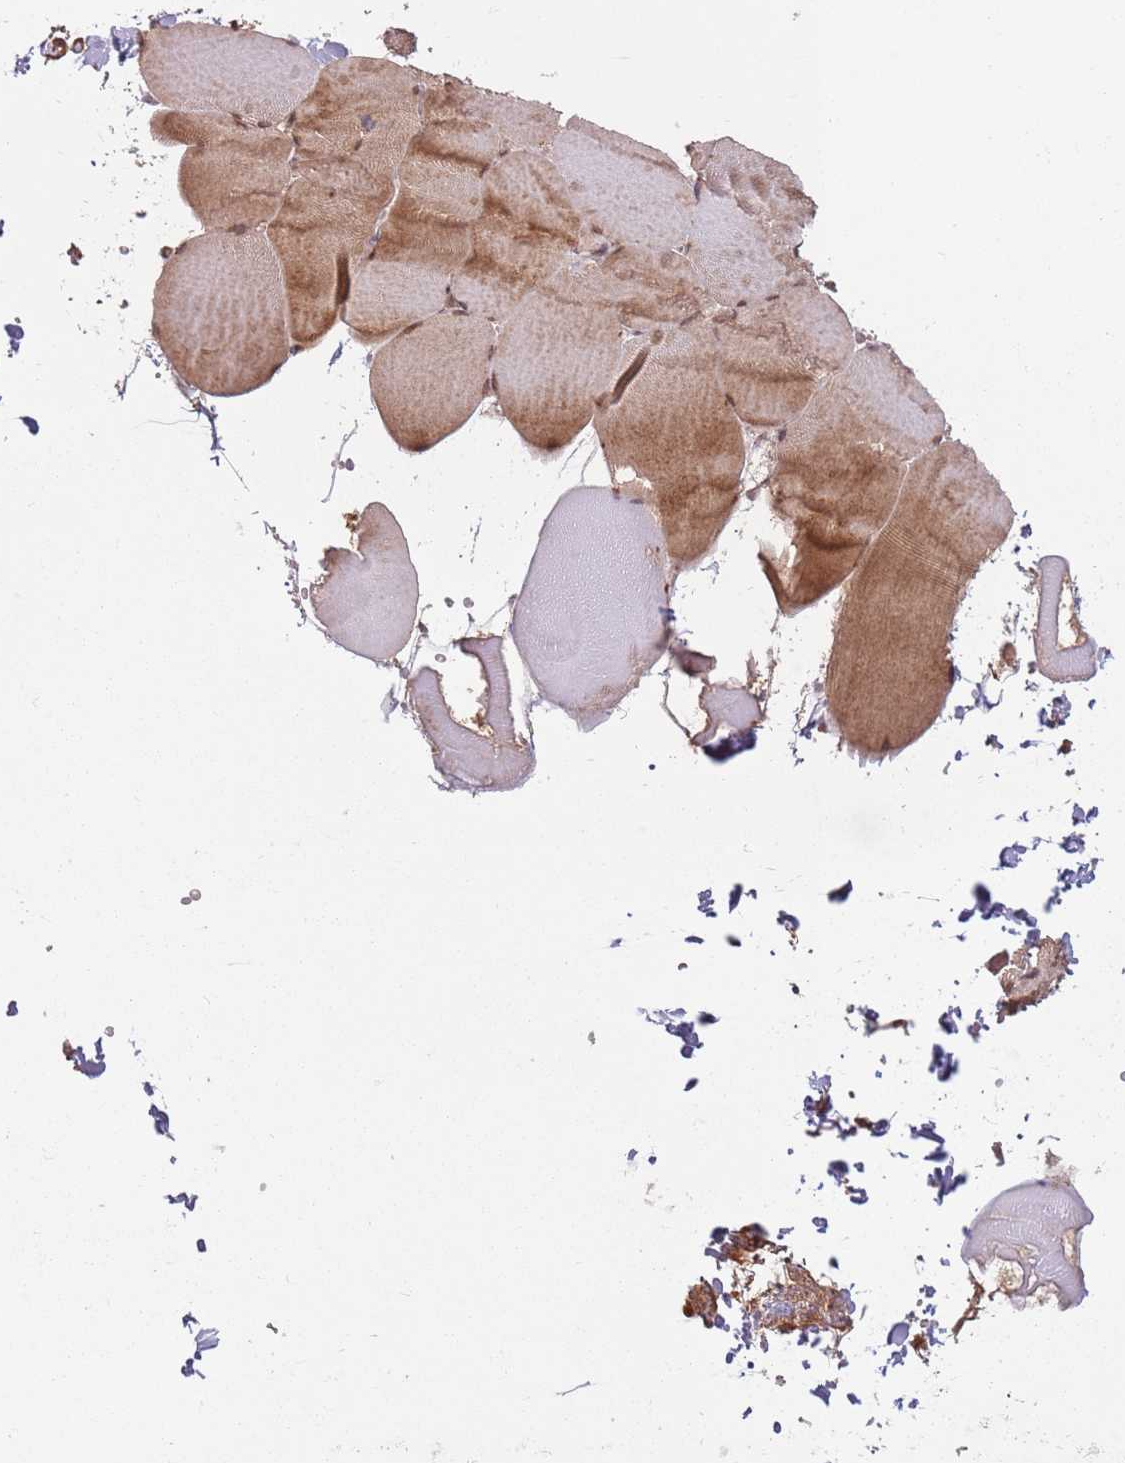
{"staining": {"intensity": "moderate", "quantity": "25%-75%", "location": "cytoplasmic/membranous,nuclear"}, "tissue": "skeletal muscle", "cell_type": "Myocytes", "image_type": "normal", "snomed": [{"axis": "morphology", "description": "Normal tissue, NOS"}, {"axis": "topography", "description": "Skeletal muscle"}, {"axis": "topography", "description": "Head-Neck"}], "caption": "Moderate cytoplasmic/membranous,nuclear positivity for a protein is seen in approximately 25%-75% of myocytes of unremarkable skeletal muscle using immunohistochemistry.", "gene": "ADAMTS3", "patient": {"sex": "male", "age": 66}}